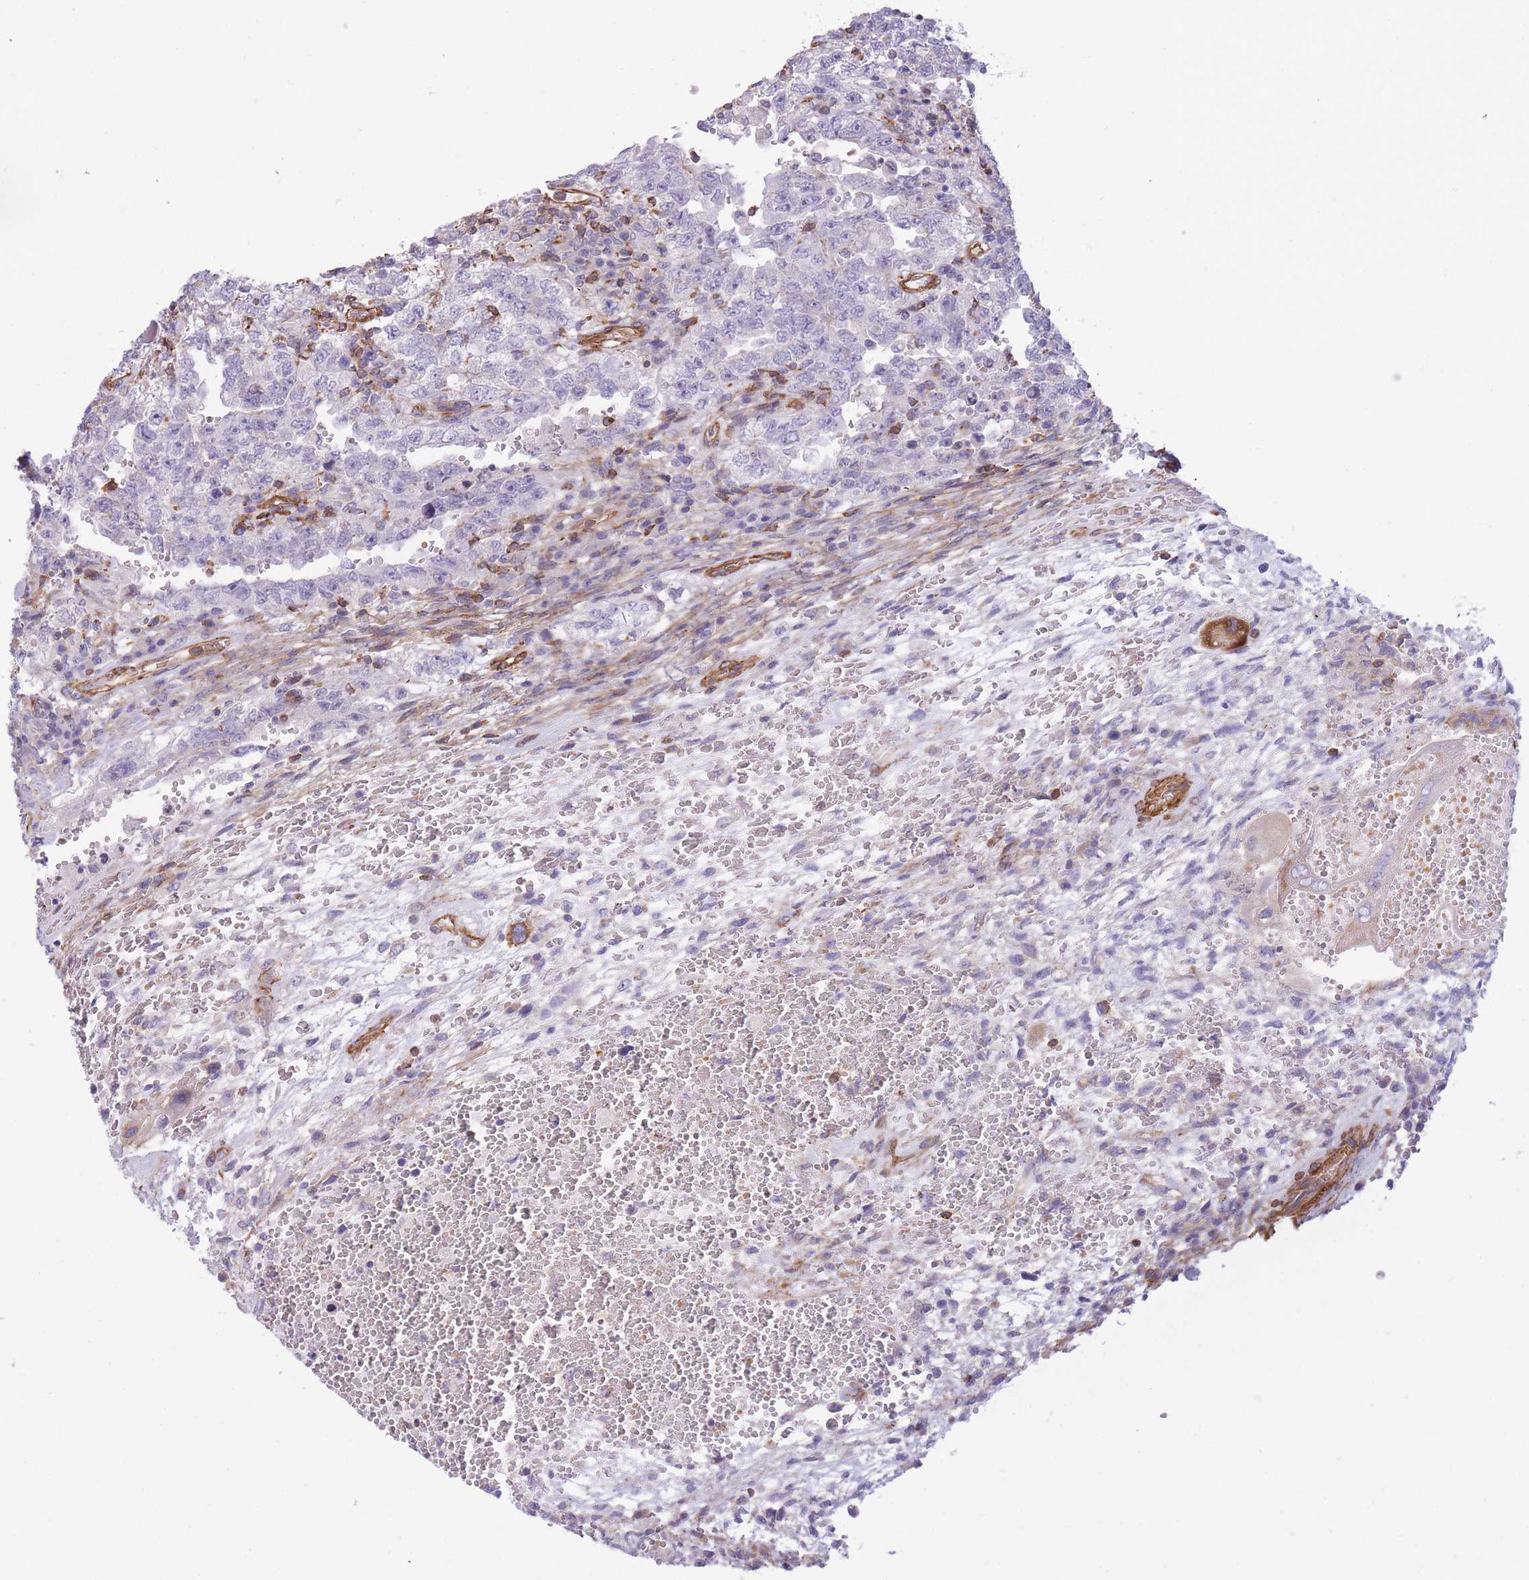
{"staining": {"intensity": "negative", "quantity": "none", "location": "none"}, "tissue": "testis cancer", "cell_type": "Tumor cells", "image_type": "cancer", "snomed": [{"axis": "morphology", "description": "Carcinoma, Embryonal, NOS"}, {"axis": "topography", "description": "Testis"}], "caption": "Immunohistochemistry image of neoplastic tissue: human testis embryonal carcinoma stained with DAB displays no significant protein expression in tumor cells. (DAB IHC visualized using brightfield microscopy, high magnification).", "gene": "CDC25B", "patient": {"sex": "male", "age": 26}}